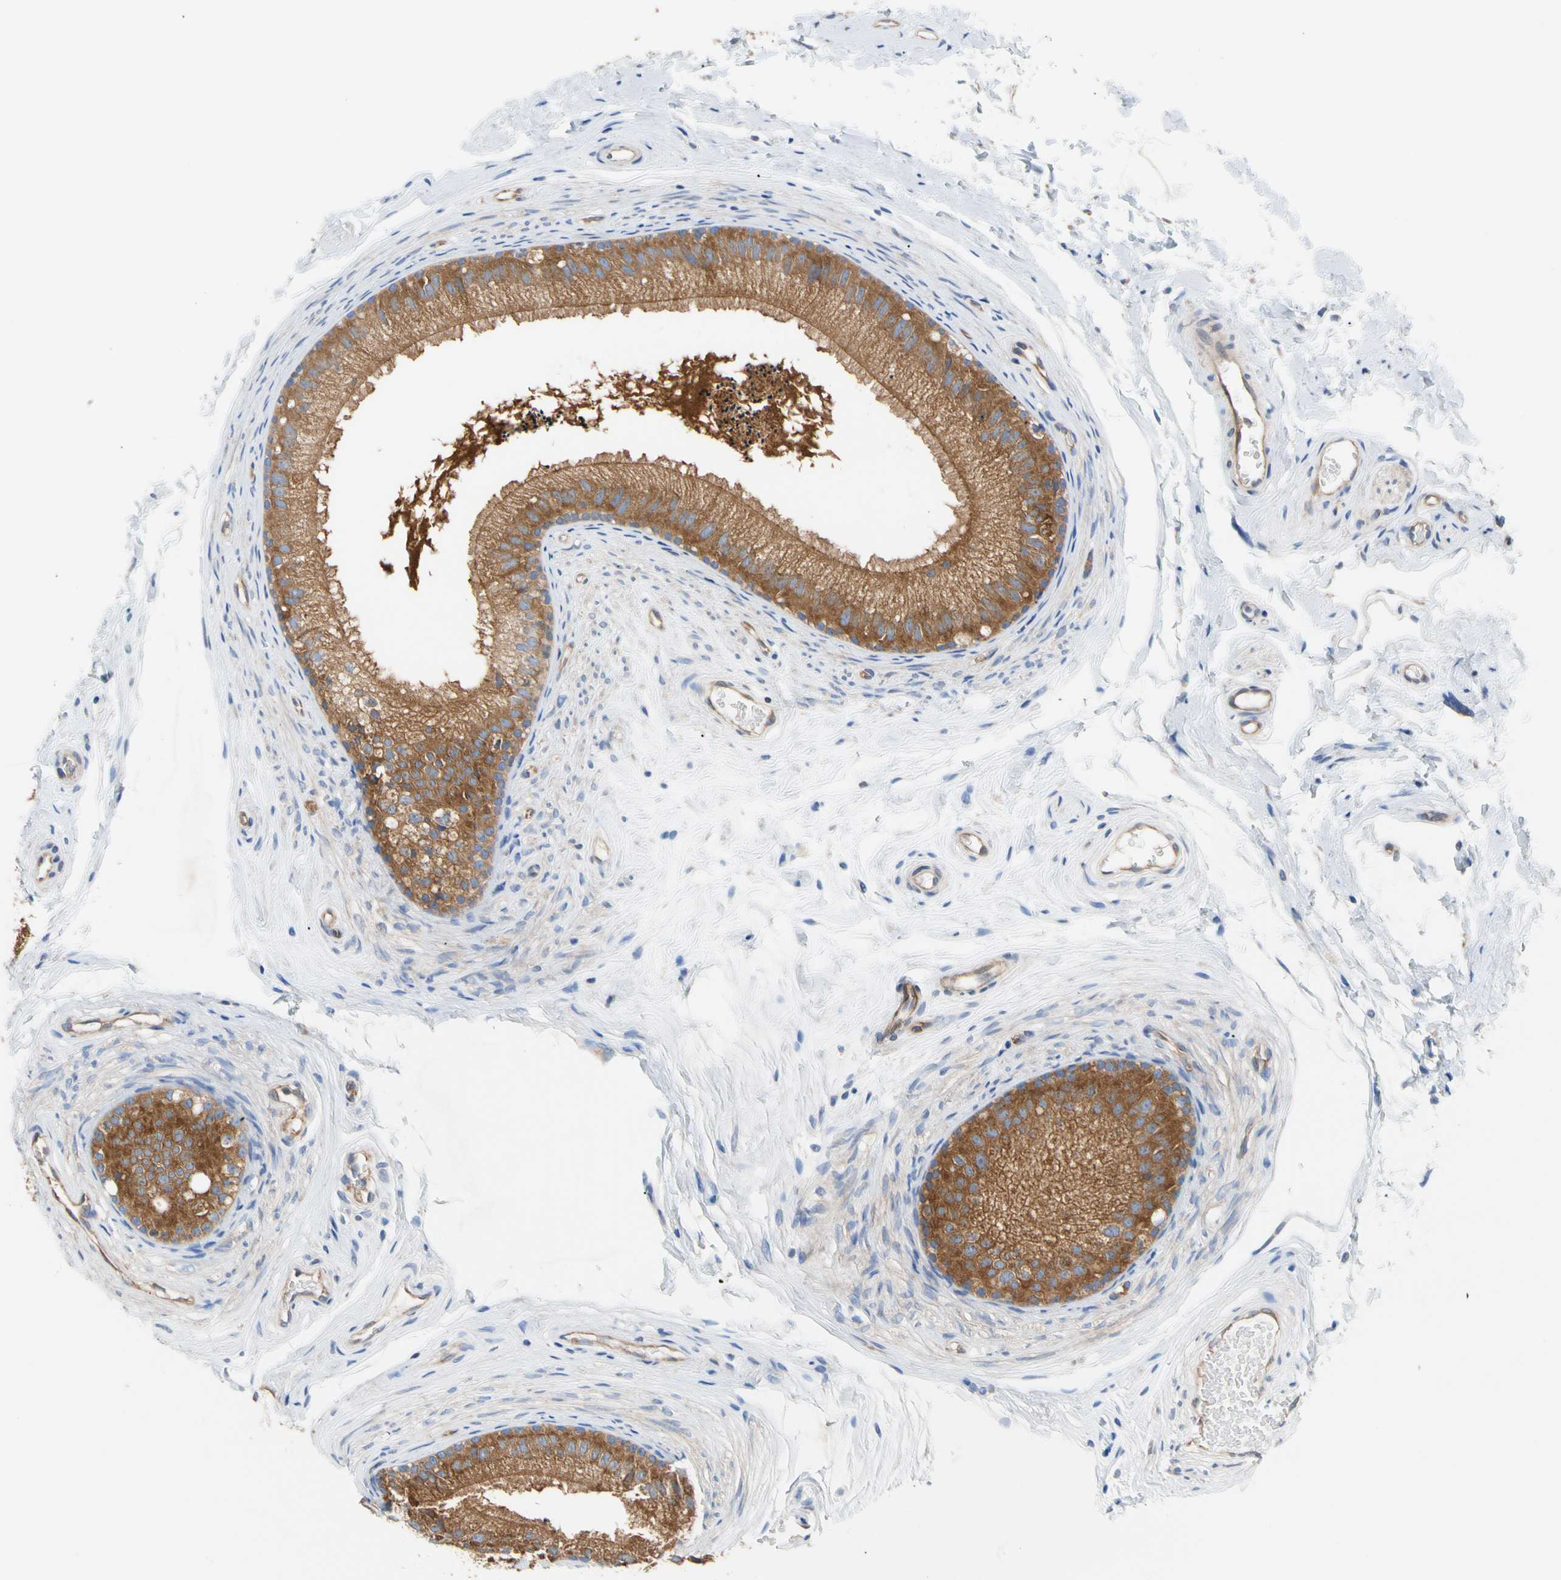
{"staining": {"intensity": "strong", "quantity": ">75%", "location": "cytoplasmic/membranous"}, "tissue": "epididymis", "cell_type": "Glandular cells", "image_type": "normal", "snomed": [{"axis": "morphology", "description": "Normal tissue, NOS"}, {"axis": "topography", "description": "Epididymis"}], "caption": "Glandular cells reveal high levels of strong cytoplasmic/membranous staining in approximately >75% of cells in normal human epididymis.", "gene": "GPHN", "patient": {"sex": "male", "age": 56}}